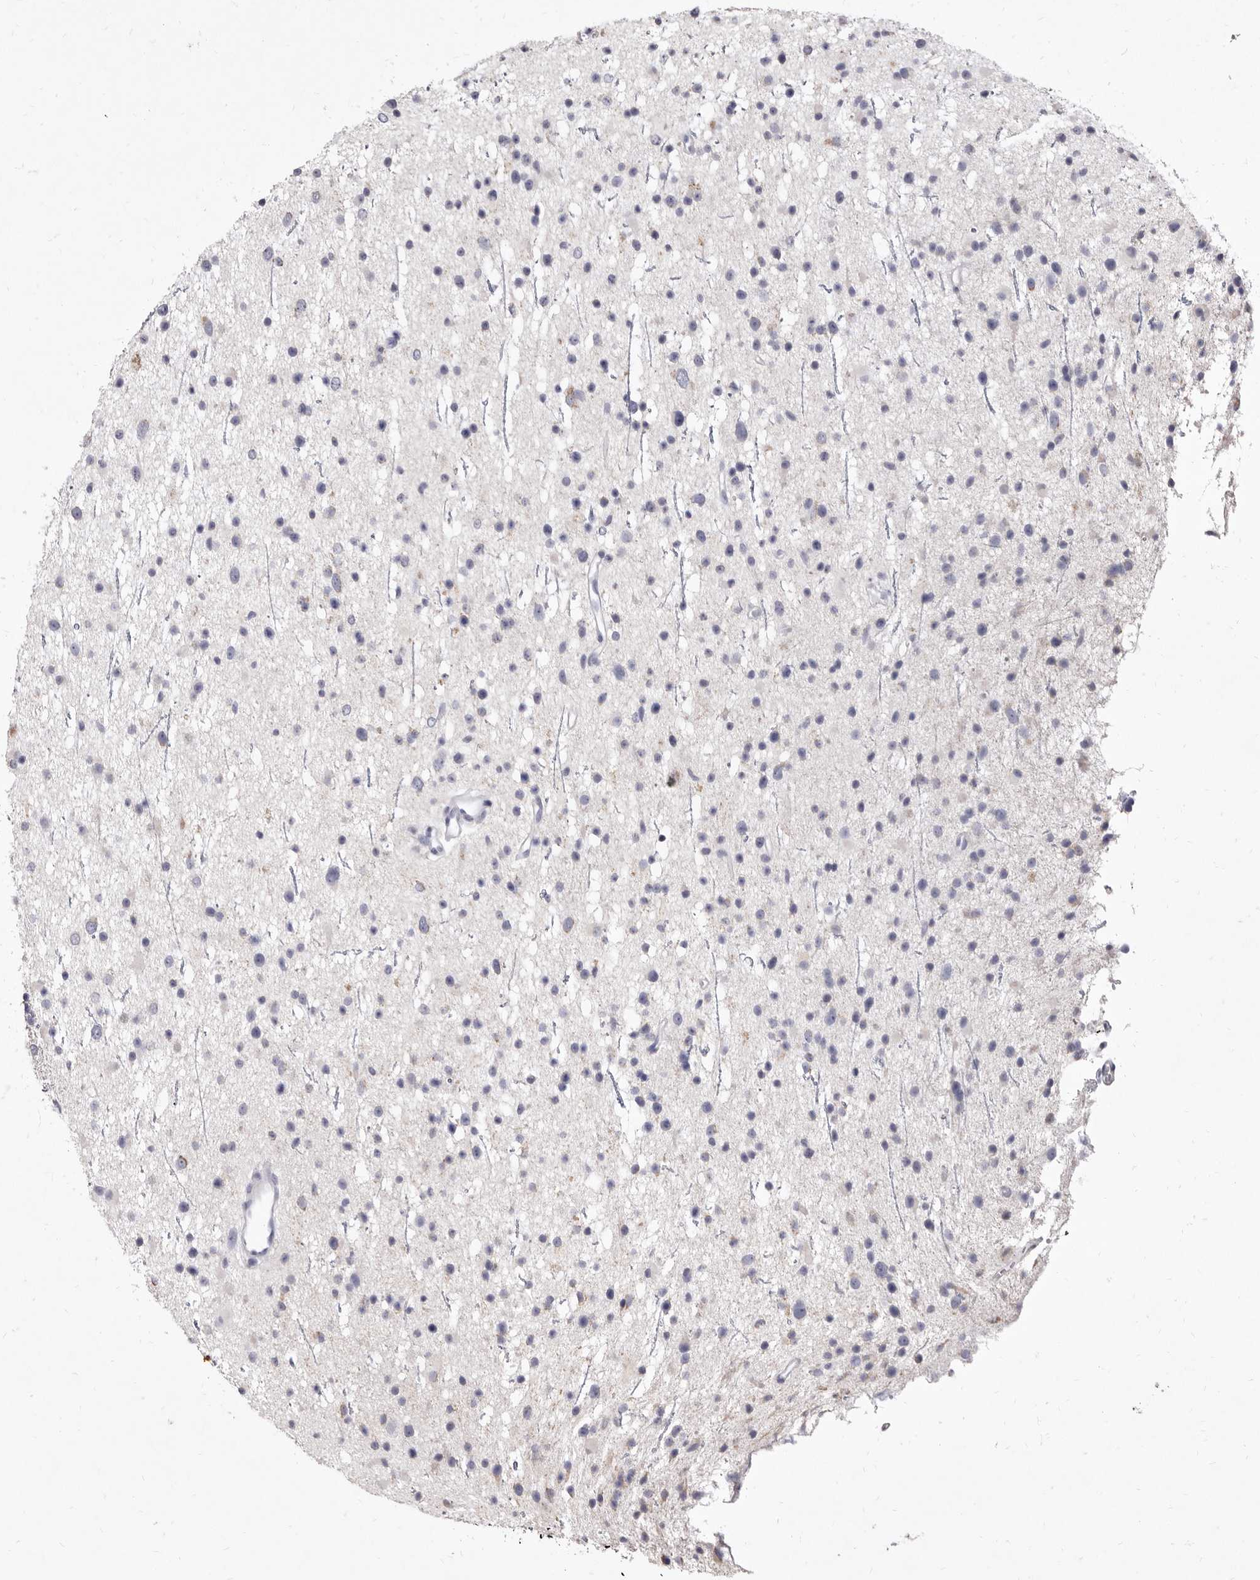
{"staining": {"intensity": "negative", "quantity": "none", "location": "none"}, "tissue": "glioma", "cell_type": "Tumor cells", "image_type": "cancer", "snomed": [{"axis": "morphology", "description": "Glioma, malignant, Low grade"}, {"axis": "topography", "description": "Cerebral cortex"}], "caption": "Glioma was stained to show a protein in brown. There is no significant staining in tumor cells. The staining was performed using DAB to visualize the protein expression in brown, while the nuclei were stained in blue with hematoxylin (Magnification: 20x).", "gene": "CYP2E1", "patient": {"sex": "female", "age": 39}}